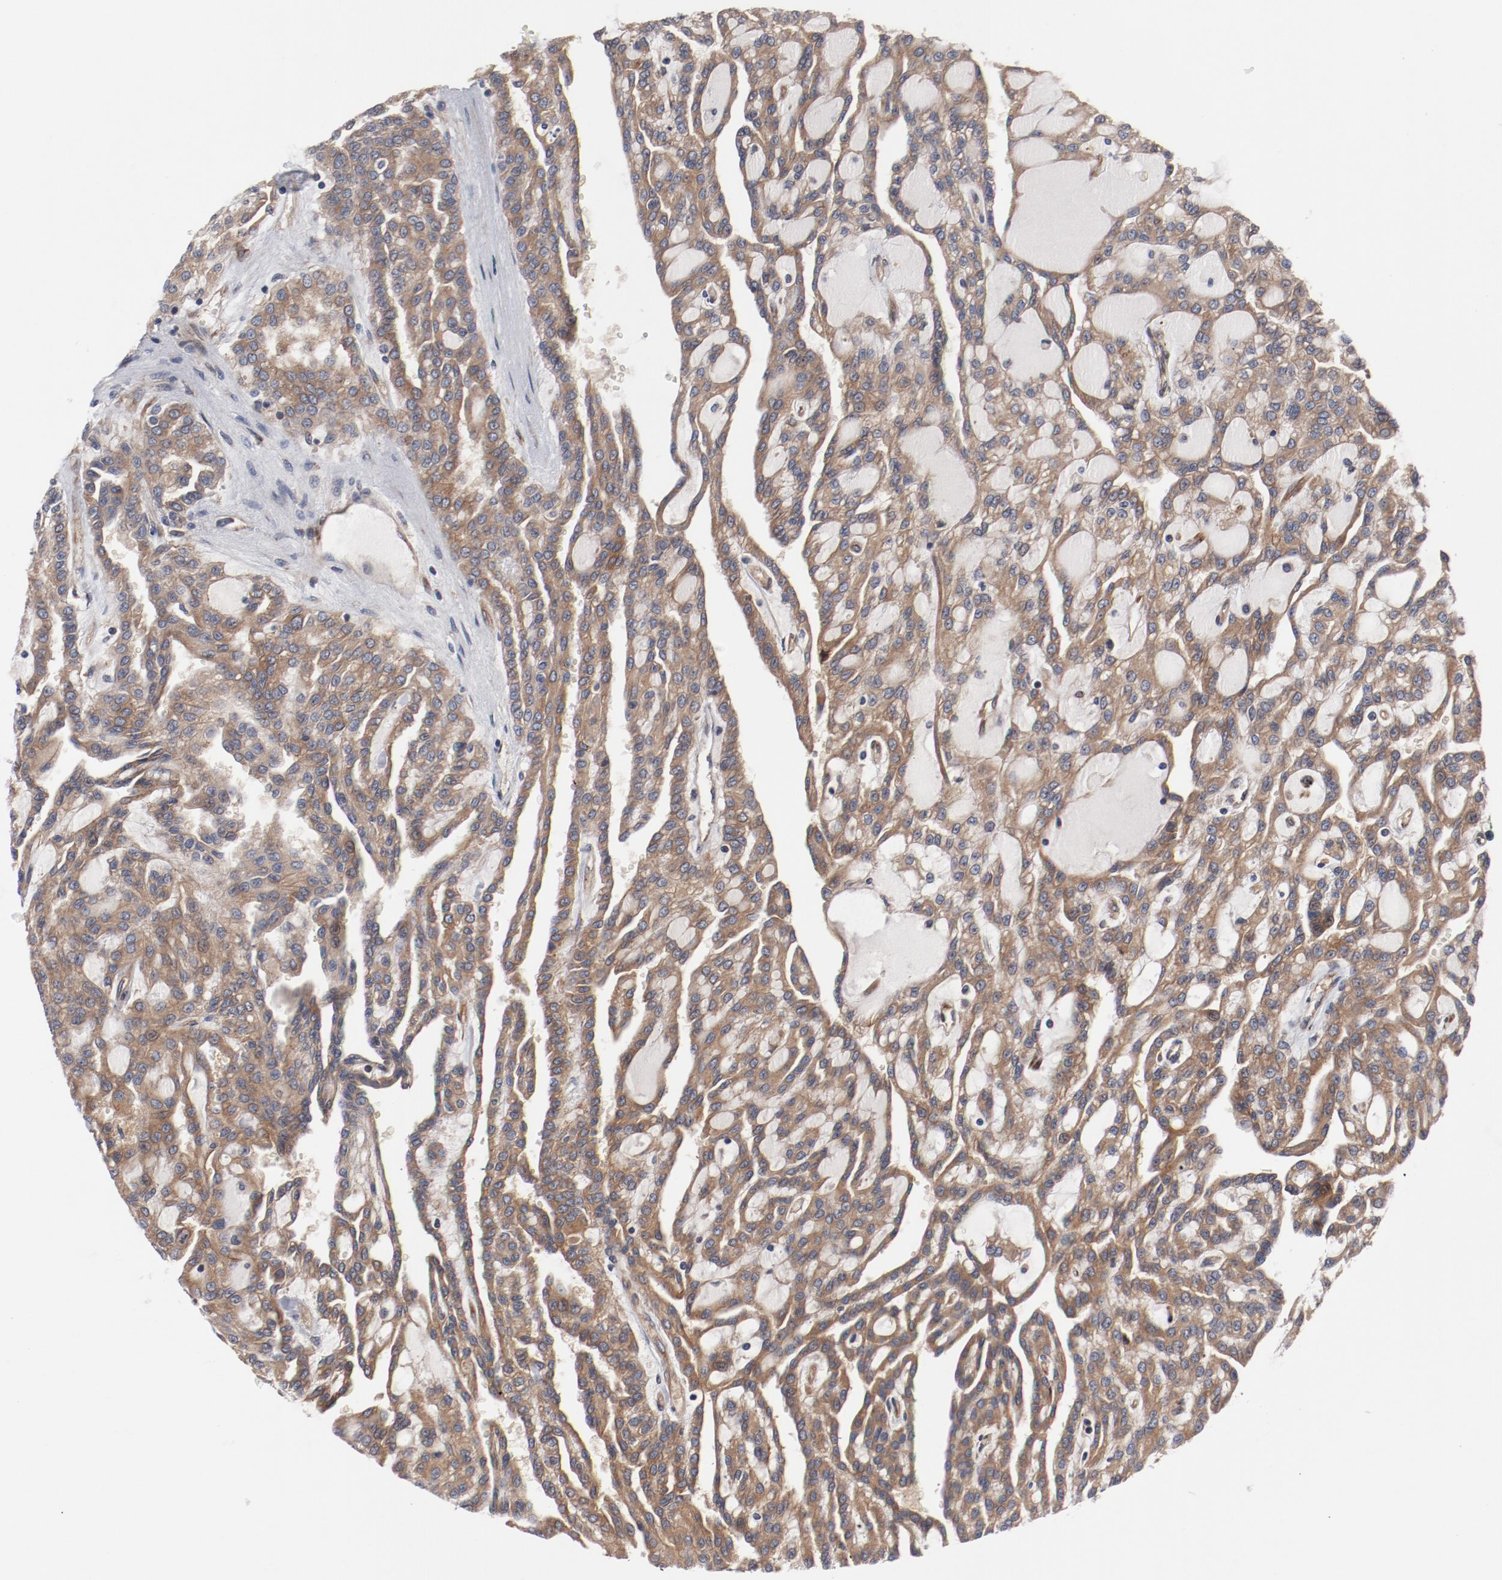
{"staining": {"intensity": "moderate", "quantity": ">75%", "location": "cytoplasmic/membranous"}, "tissue": "renal cancer", "cell_type": "Tumor cells", "image_type": "cancer", "snomed": [{"axis": "morphology", "description": "Adenocarcinoma, NOS"}, {"axis": "topography", "description": "Kidney"}], "caption": "Renal cancer (adenocarcinoma) stained for a protein (brown) exhibits moderate cytoplasmic/membranous positive staining in about >75% of tumor cells.", "gene": "PITPNM2", "patient": {"sex": "male", "age": 63}}